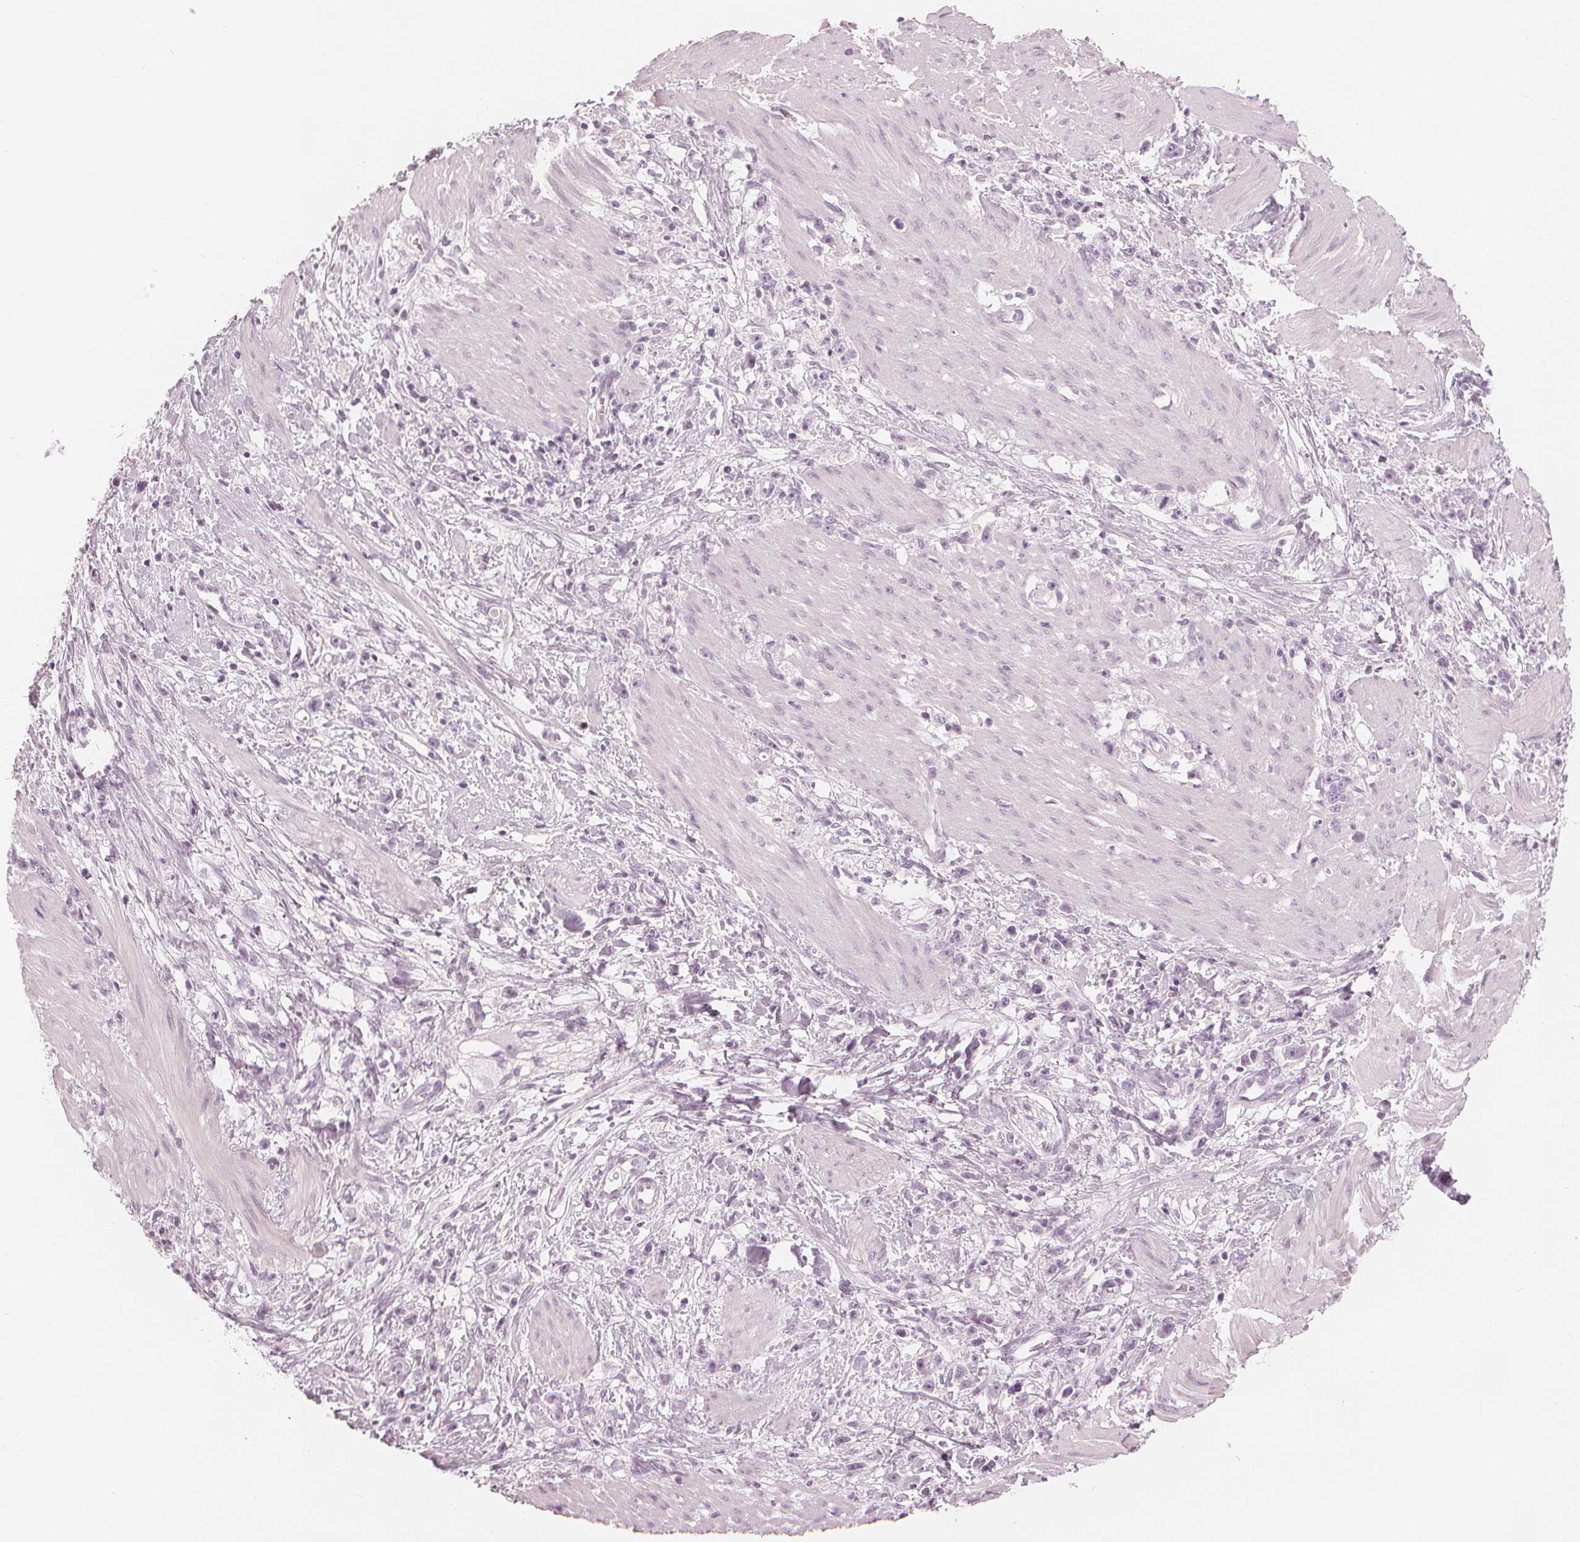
{"staining": {"intensity": "negative", "quantity": "none", "location": "none"}, "tissue": "stomach cancer", "cell_type": "Tumor cells", "image_type": "cancer", "snomed": [{"axis": "morphology", "description": "Adenocarcinoma, NOS"}, {"axis": "topography", "description": "Stomach"}], "caption": "Tumor cells are negative for brown protein staining in adenocarcinoma (stomach). The staining is performed using DAB brown chromogen with nuclei counter-stained in using hematoxylin.", "gene": "PAEP", "patient": {"sex": "female", "age": 59}}